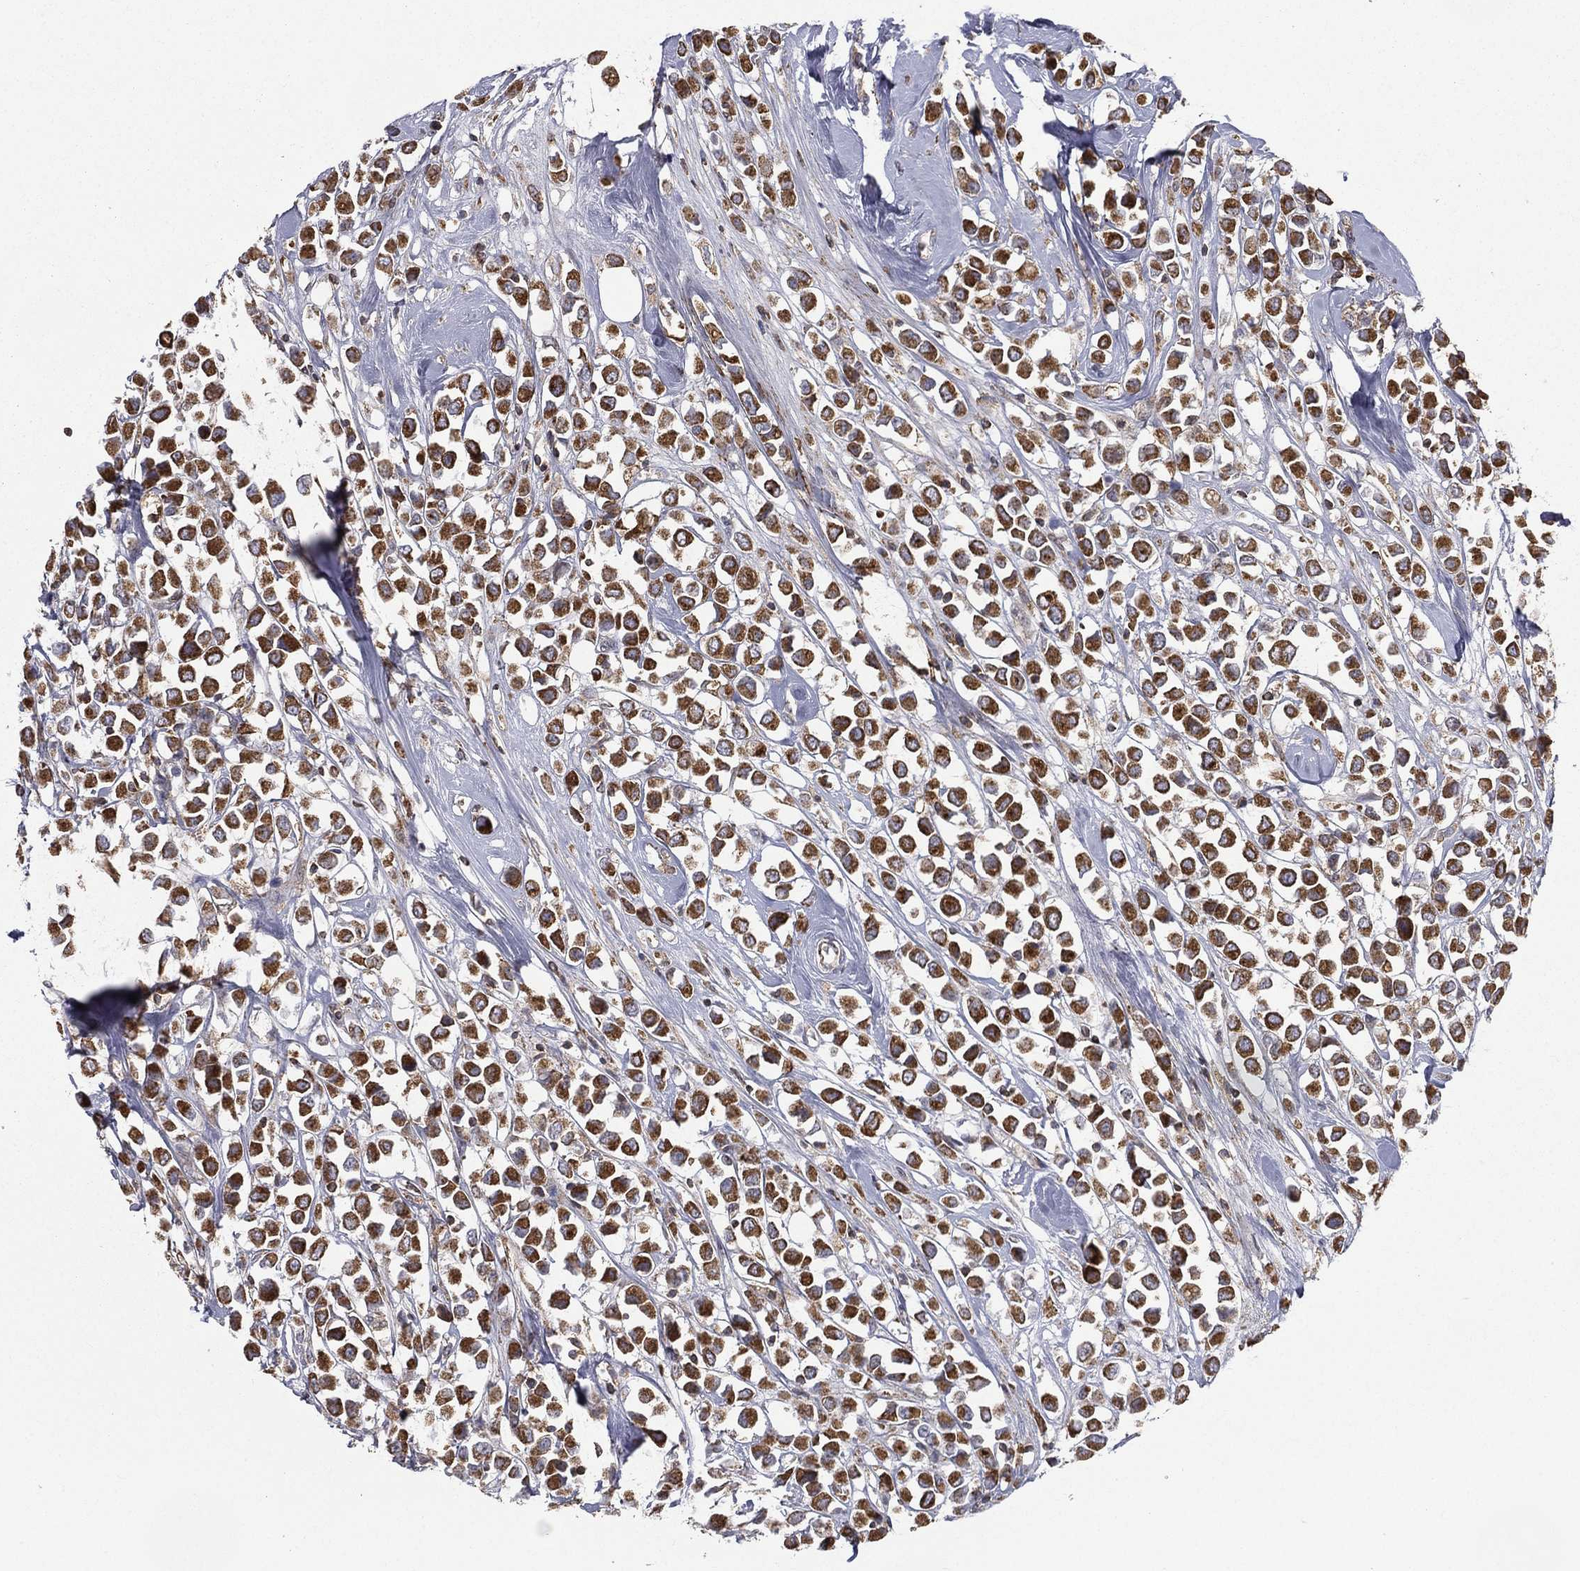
{"staining": {"intensity": "strong", "quantity": "25%-75%", "location": "cytoplasmic/membranous"}, "tissue": "breast cancer", "cell_type": "Tumor cells", "image_type": "cancer", "snomed": [{"axis": "morphology", "description": "Duct carcinoma"}, {"axis": "topography", "description": "Breast"}], "caption": "Immunohistochemical staining of invasive ductal carcinoma (breast) shows strong cytoplasmic/membranous protein expression in about 25%-75% of tumor cells.", "gene": "RIN3", "patient": {"sex": "female", "age": 61}}